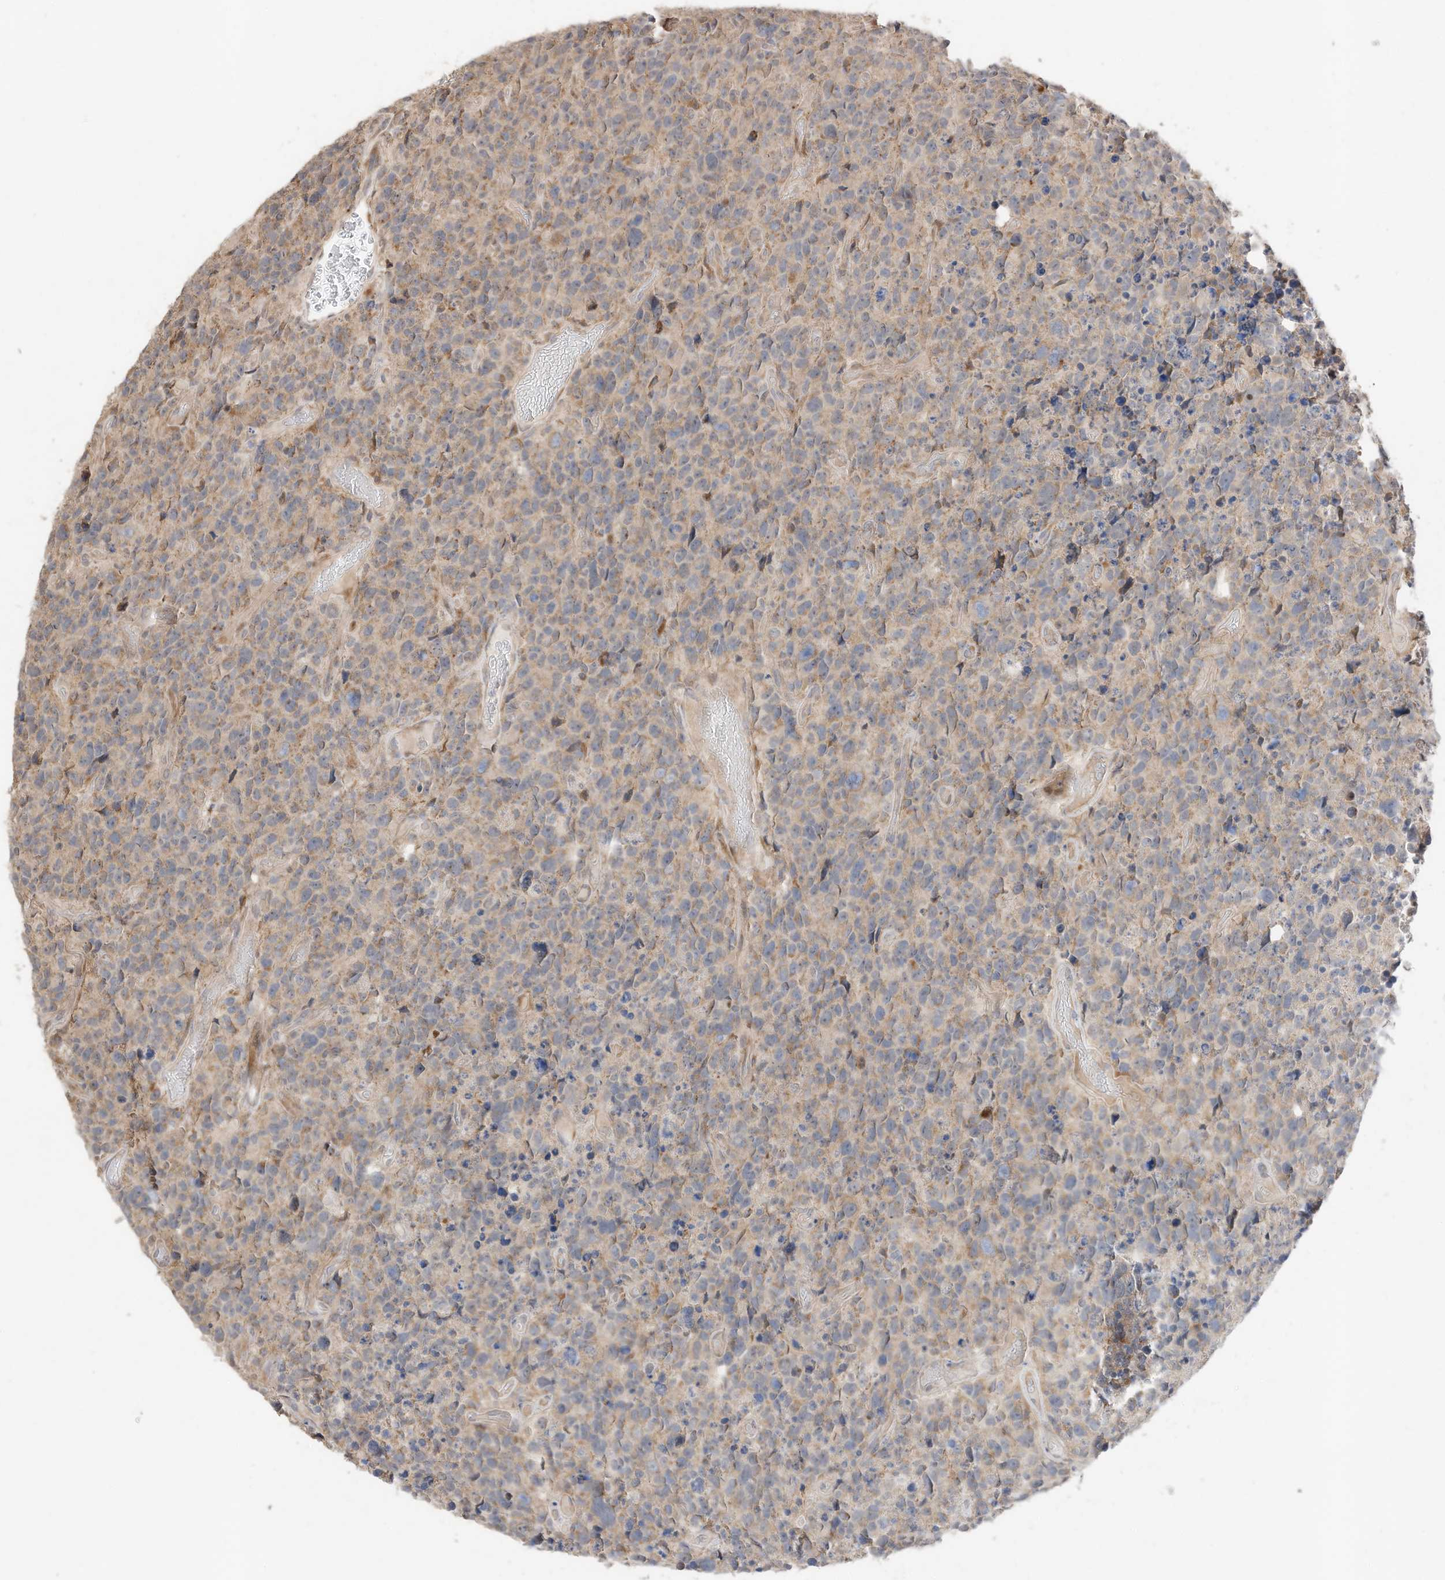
{"staining": {"intensity": "moderate", "quantity": "25%-75%", "location": "cytoplasmic/membranous"}, "tissue": "glioma", "cell_type": "Tumor cells", "image_type": "cancer", "snomed": [{"axis": "morphology", "description": "Glioma, malignant, High grade"}, {"axis": "topography", "description": "Brain"}], "caption": "High-power microscopy captured an immunohistochemistry (IHC) image of glioma, revealing moderate cytoplasmic/membranous staining in approximately 25%-75% of tumor cells.", "gene": "CAGE1", "patient": {"sex": "male", "age": 69}}